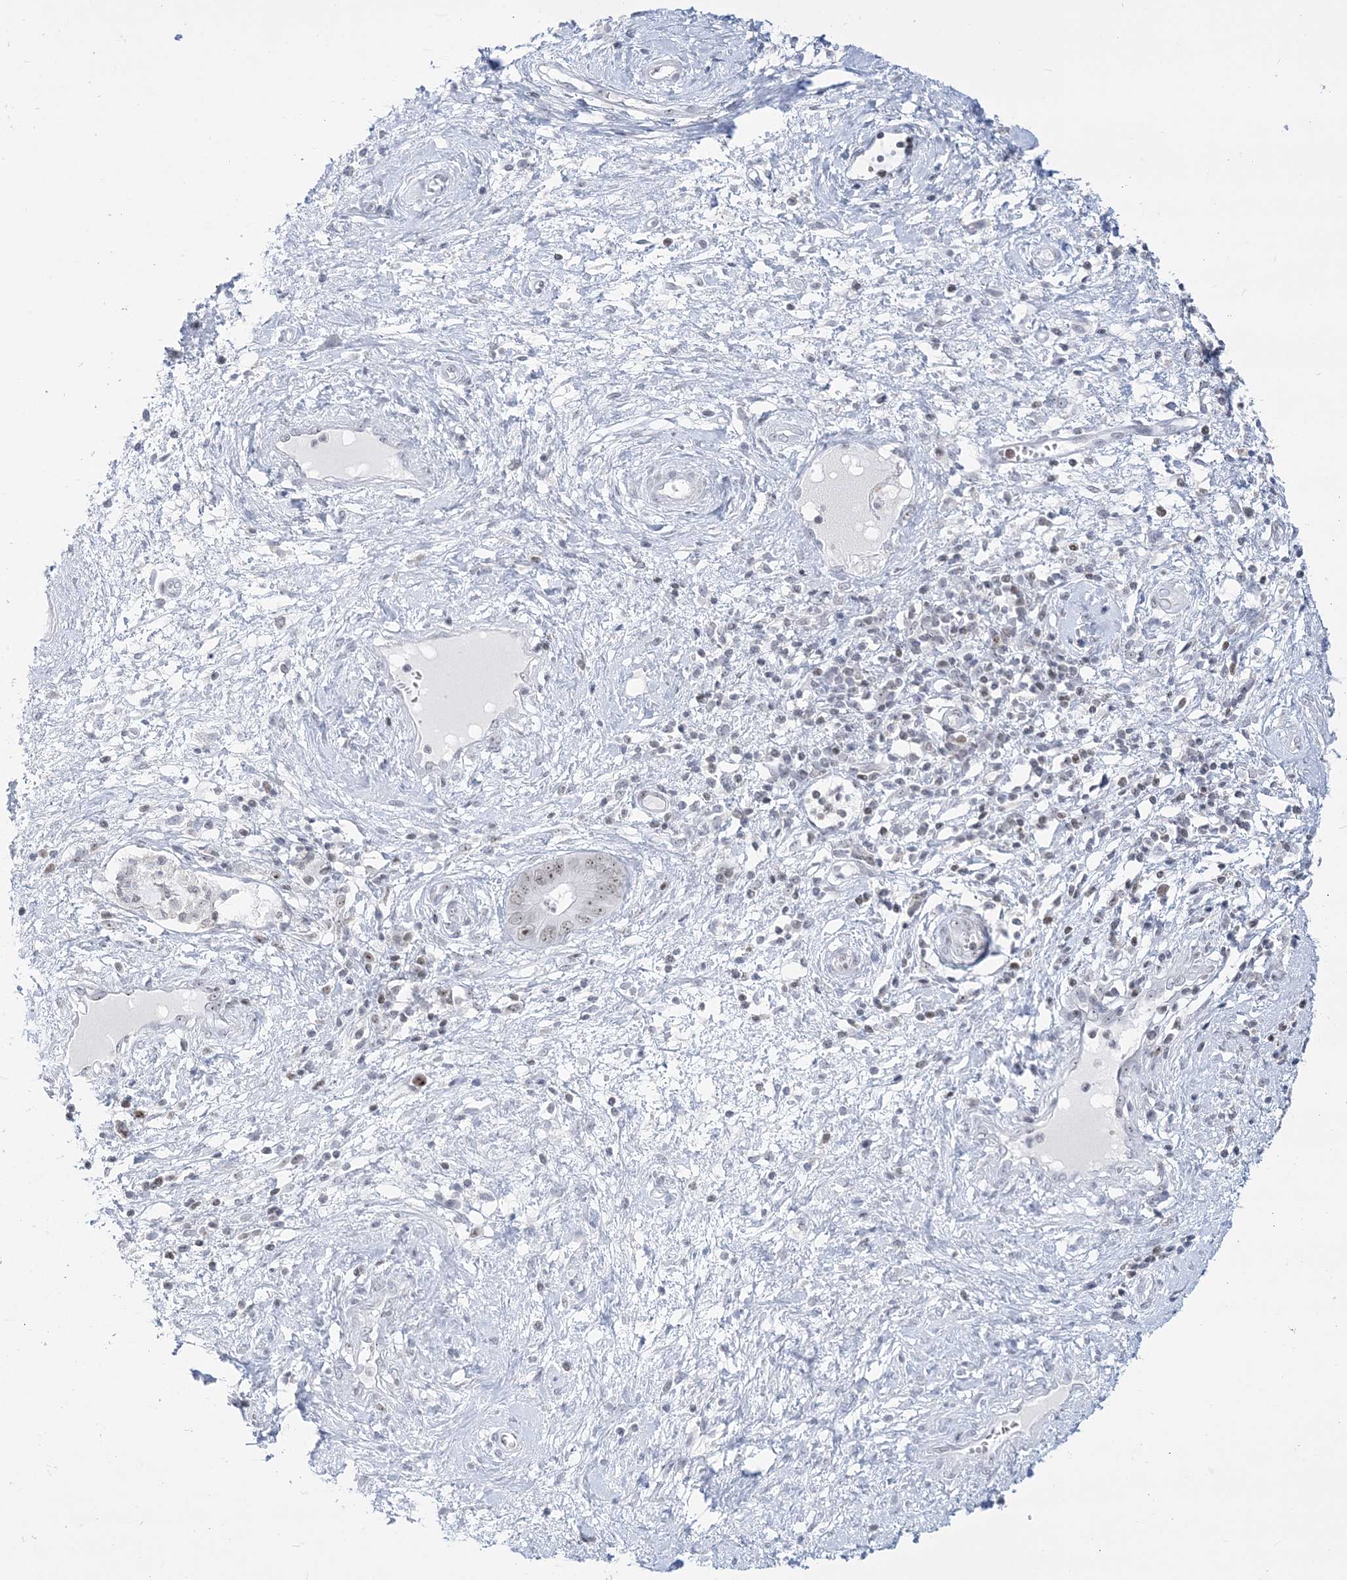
{"staining": {"intensity": "weak", "quantity": "<25%", "location": "nuclear"}, "tissue": "cervical cancer", "cell_type": "Tumor cells", "image_type": "cancer", "snomed": [{"axis": "morphology", "description": "Adenocarcinoma, NOS"}, {"axis": "topography", "description": "Cervix"}], "caption": "Immunohistochemical staining of human cervical adenocarcinoma reveals no significant positivity in tumor cells. (Stains: DAB IHC with hematoxylin counter stain, Microscopy: brightfield microscopy at high magnification).", "gene": "DDX21", "patient": {"sex": "female", "age": 44}}